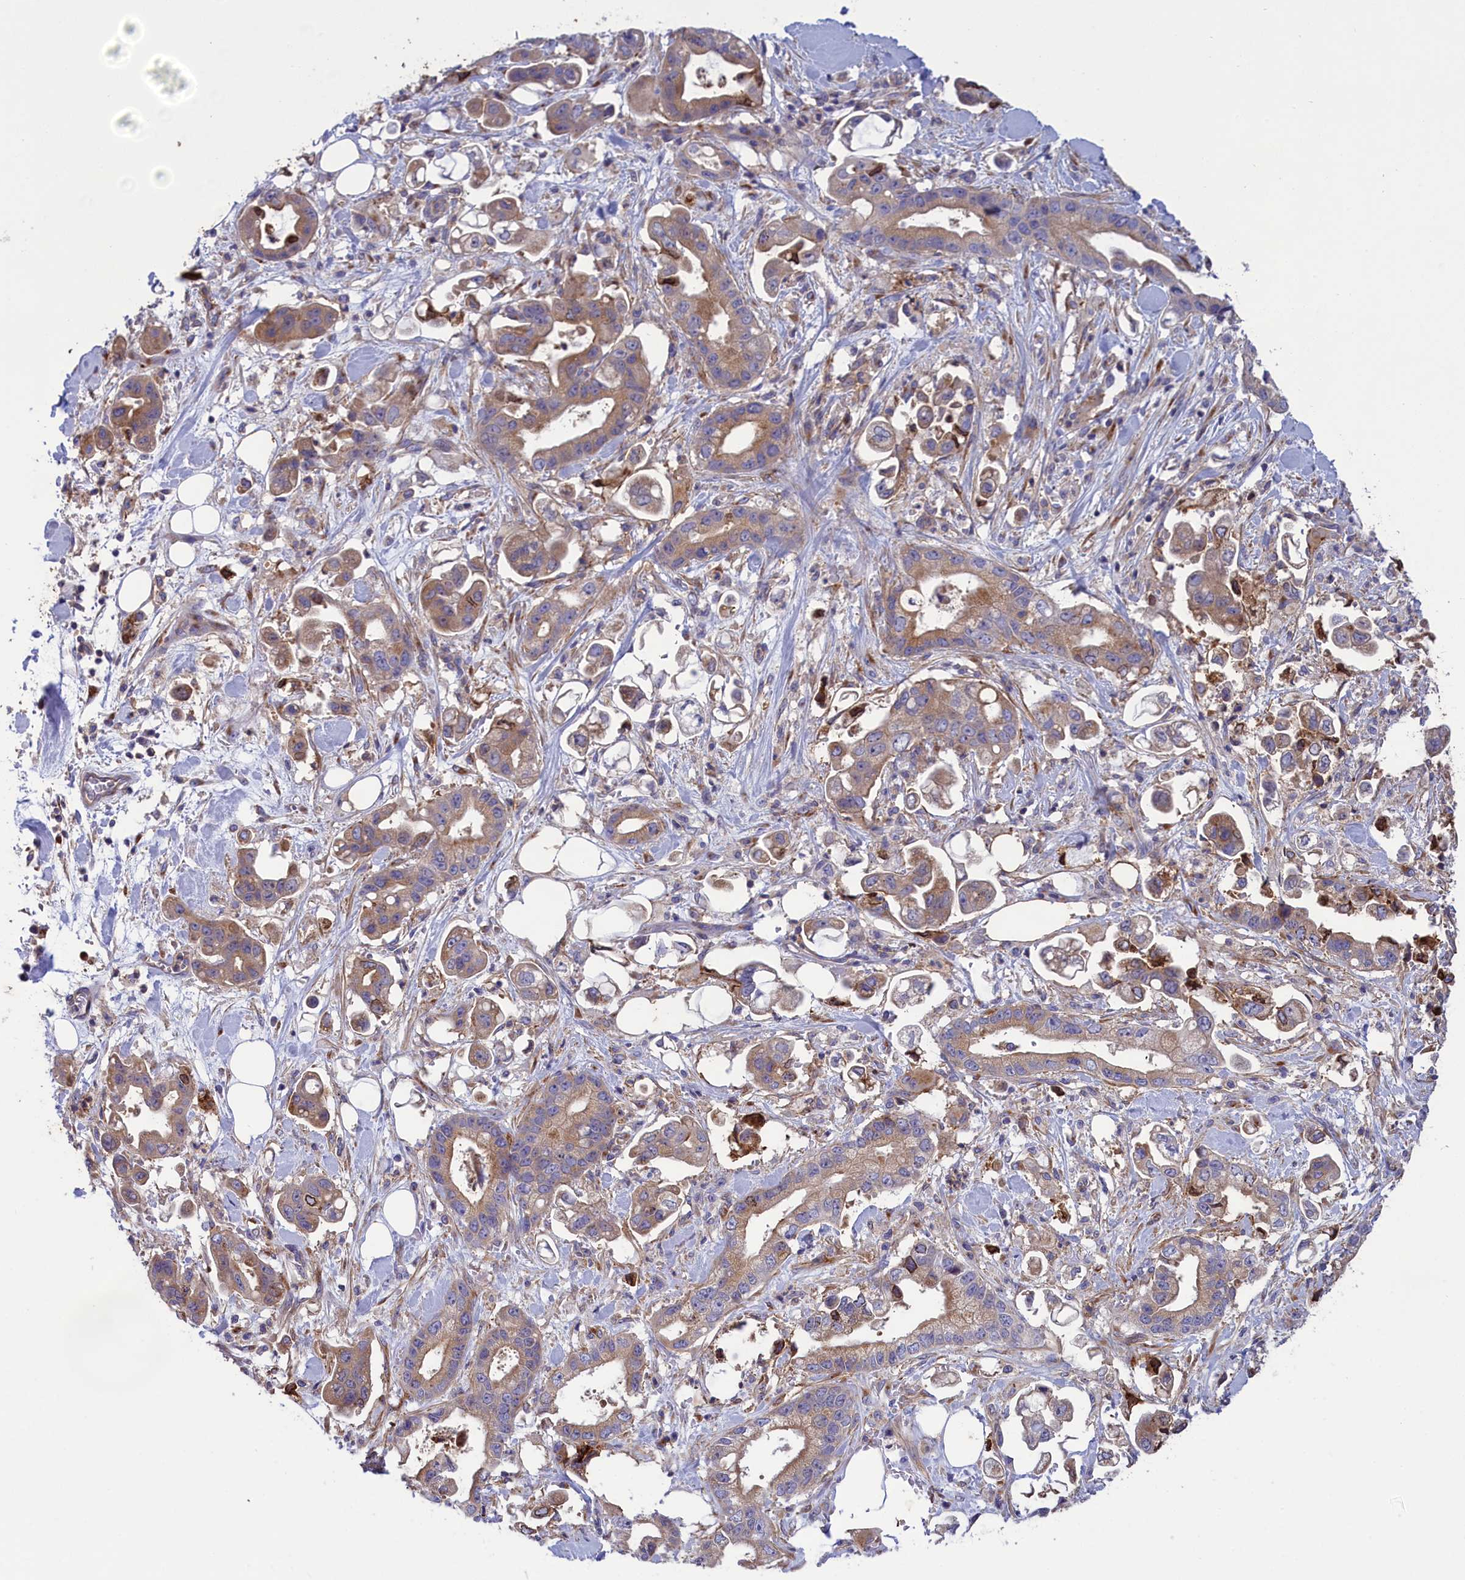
{"staining": {"intensity": "weak", "quantity": ">75%", "location": "cytoplasmic/membranous"}, "tissue": "stomach cancer", "cell_type": "Tumor cells", "image_type": "cancer", "snomed": [{"axis": "morphology", "description": "Adenocarcinoma, NOS"}, {"axis": "topography", "description": "Stomach"}], "caption": "An image of human adenocarcinoma (stomach) stained for a protein shows weak cytoplasmic/membranous brown staining in tumor cells.", "gene": "SCAMP4", "patient": {"sex": "male", "age": 62}}